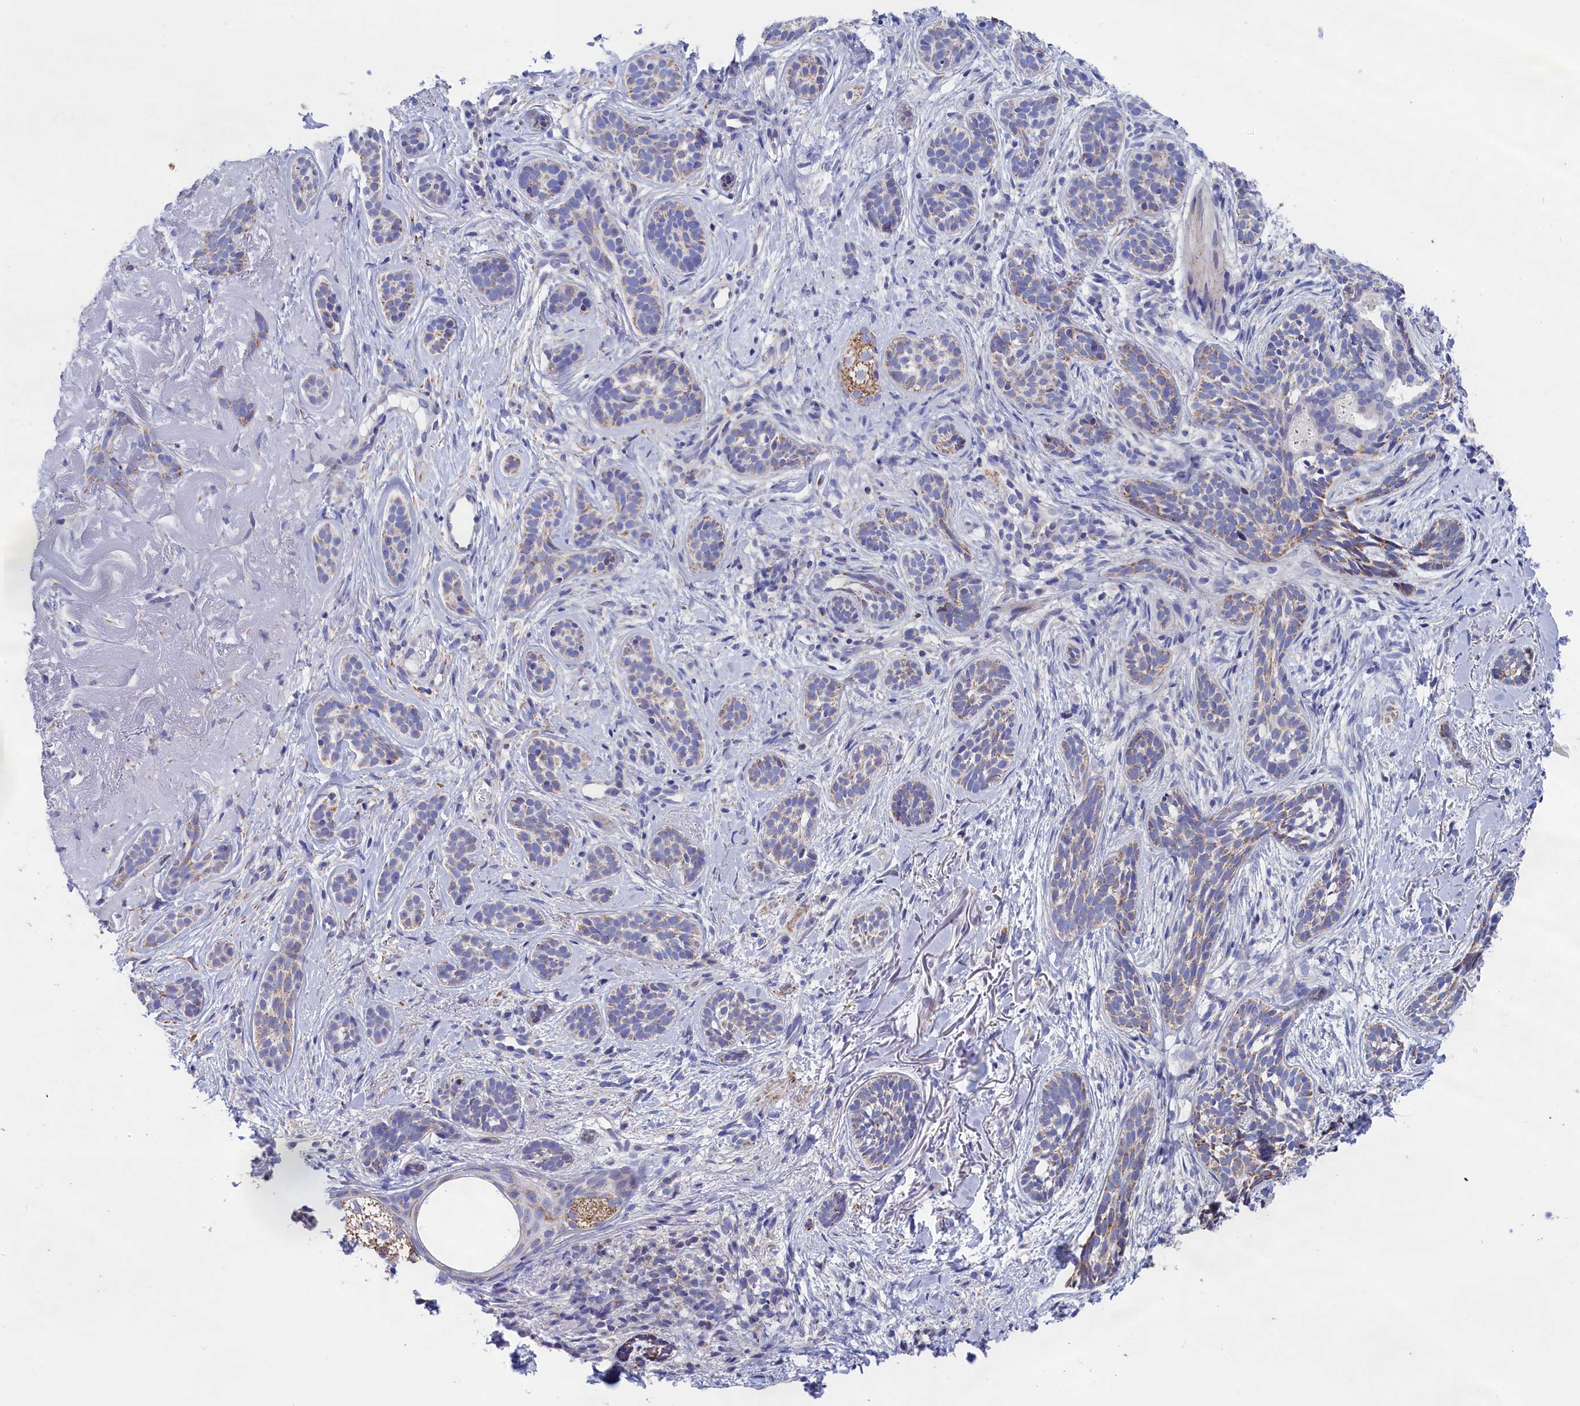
{"staining": {"intensity": "negative", "quantity": "none", "location": "none"}, "tissue": "skin cancer", "cell_type": "Tumor cells", "image_type": "cancer", "snomed": [{"axis": "morphology", "description": "Basal cell carcinoma"}, {"axis": "topography", "description": "Skin"}], "caption": "There is no significant positivity in tumor cells of basal cell carcinoma (skin). (DAB (3,3'-diaminobenzidine) IHC visualized using brightfield microscopy, high magnification).", "gene": "PRDM12", "patient": {"sex": "male", "age": 71}}